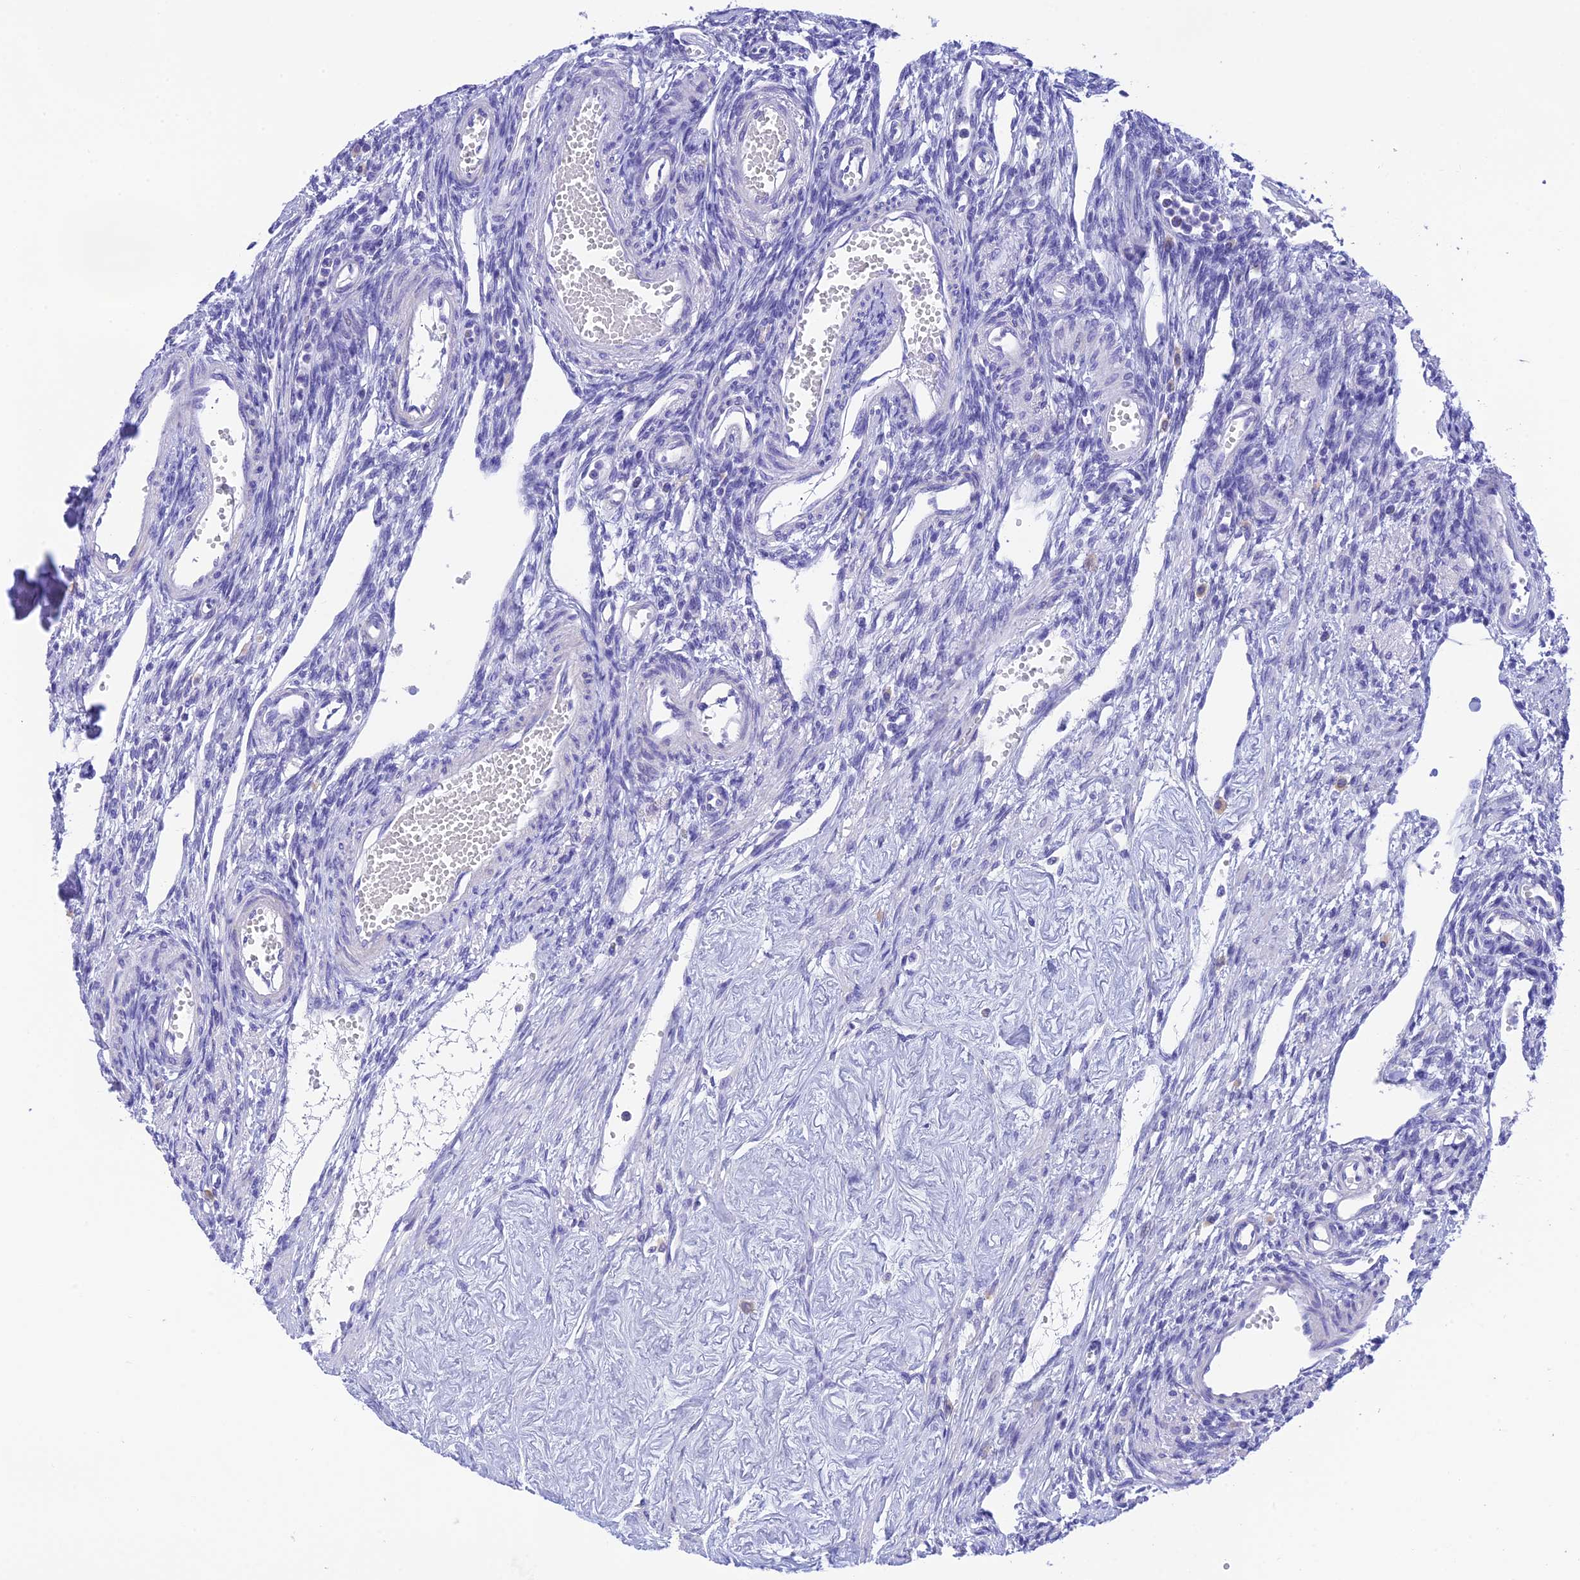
{"staining": {"intensity": "negative", "quantity": "none", "location": "none"}, "tissue": "ovary", "cell_type": "Follicle cells", "image_type": "normal", "snomed": [{"axis": "morphology", "description": "Normal tissue, NOS"}, {"axis": "morphology", "description": "Cyst, NOS"}, {"axis": "topography", "description": "Ovary"}], "caption": "Image shows no significant protein positivity in follicle cells of benign ovary. The staining is performed using DAB brown chromogen with nuclei counter-stained in using hematoxylin.", "gene": "KDELR3", "patient": {"sex": "female", "age": 33}}